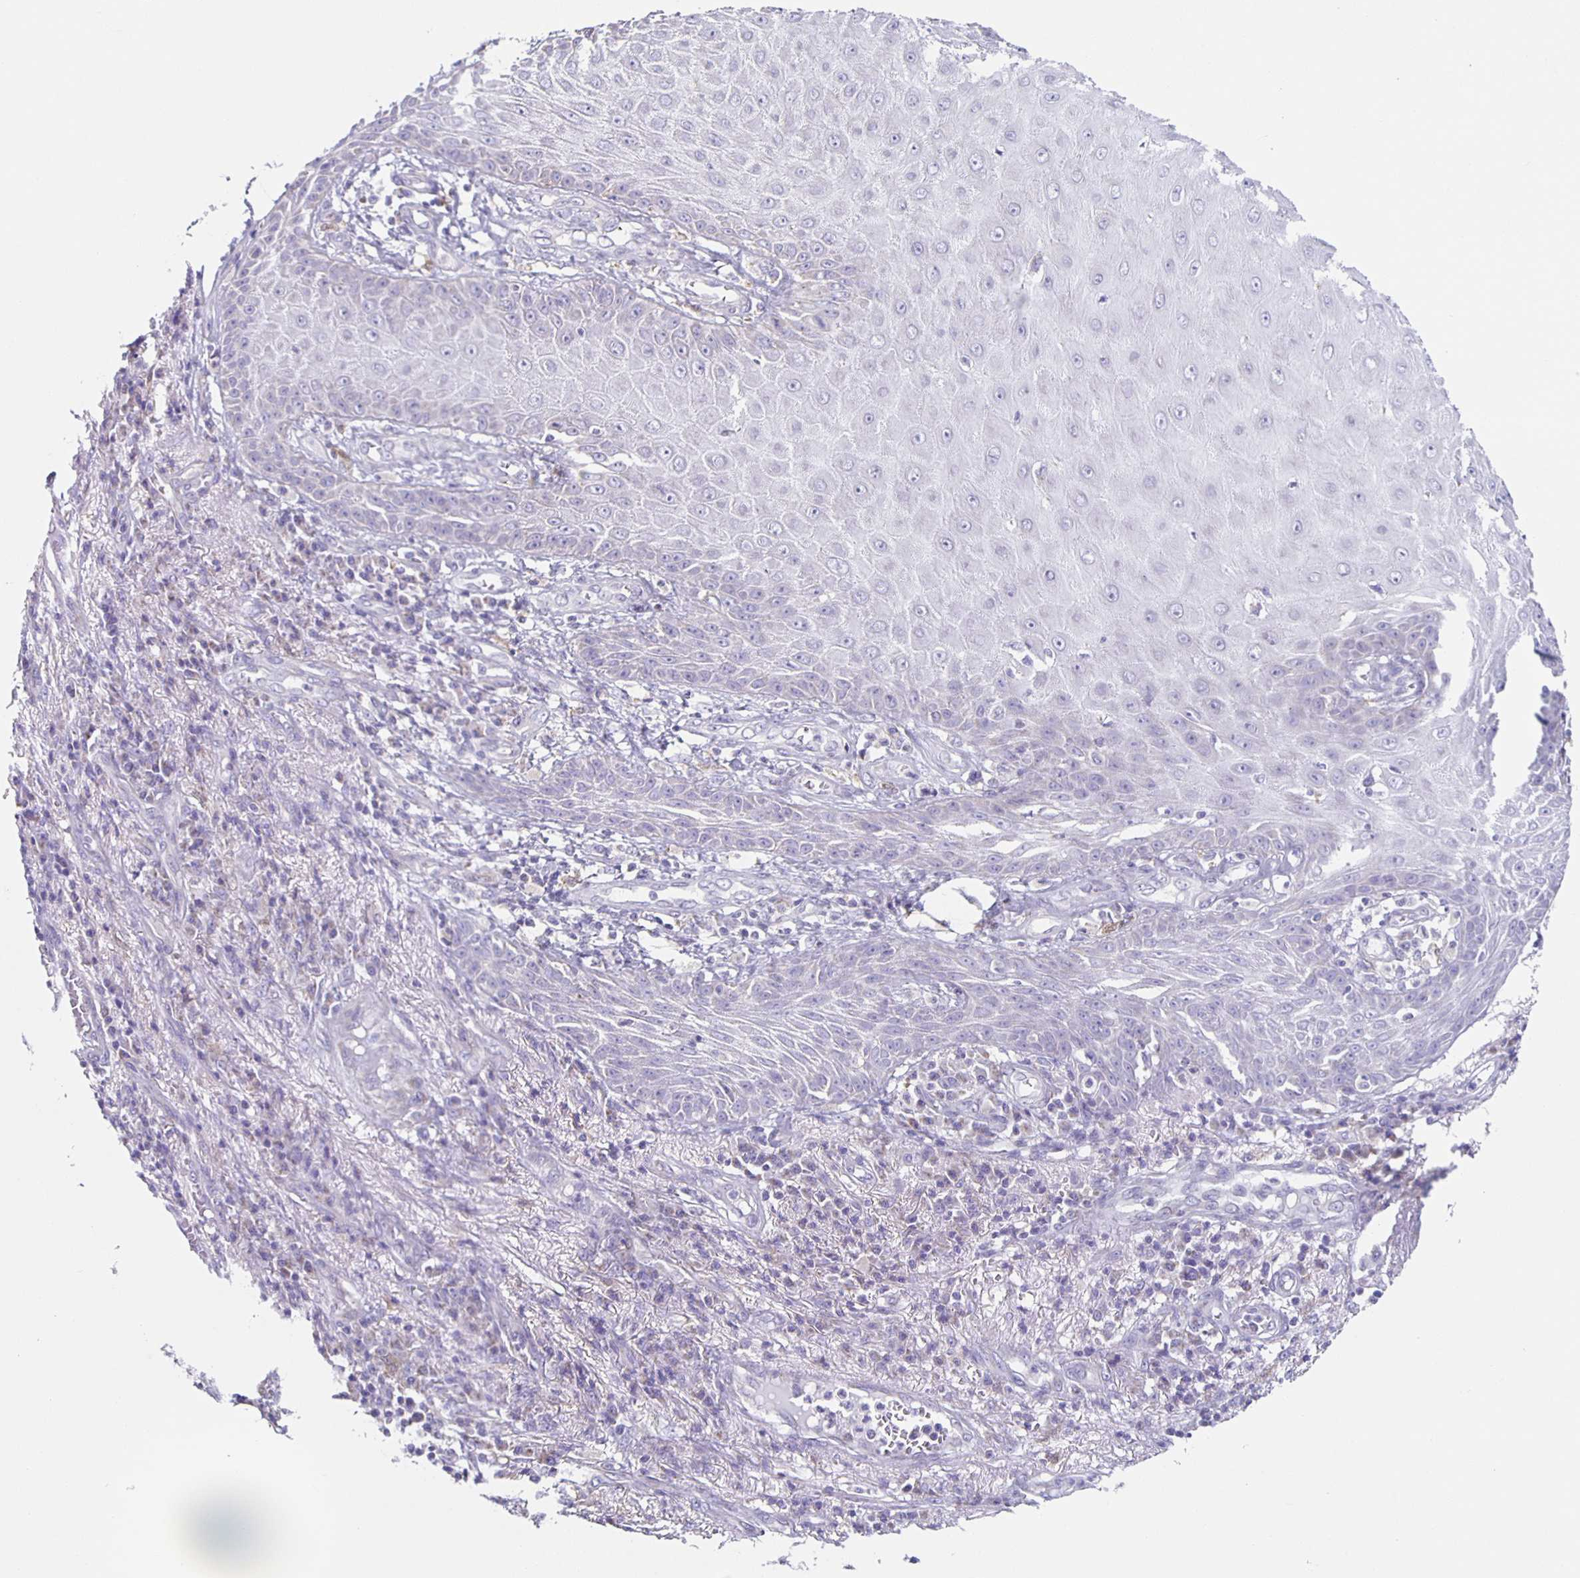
{"staining": {"intensity": "negative", "quantity": "none", "location": "none"}, "tissue": "skin cancer", "cell_type": "Tumor cells", "image_type": "cancer", "snomed": [{"axis": "morphology", "description": "Squamous cell carcinoma, NOS"}, {"axis": "topography", "description": "Skin"}], "caption": "Tumor cells are negative for protein expression in human skin squamous cell carcinoma.", "gene": "TPPP", "patient": {"sex": "male", "age": 70}}